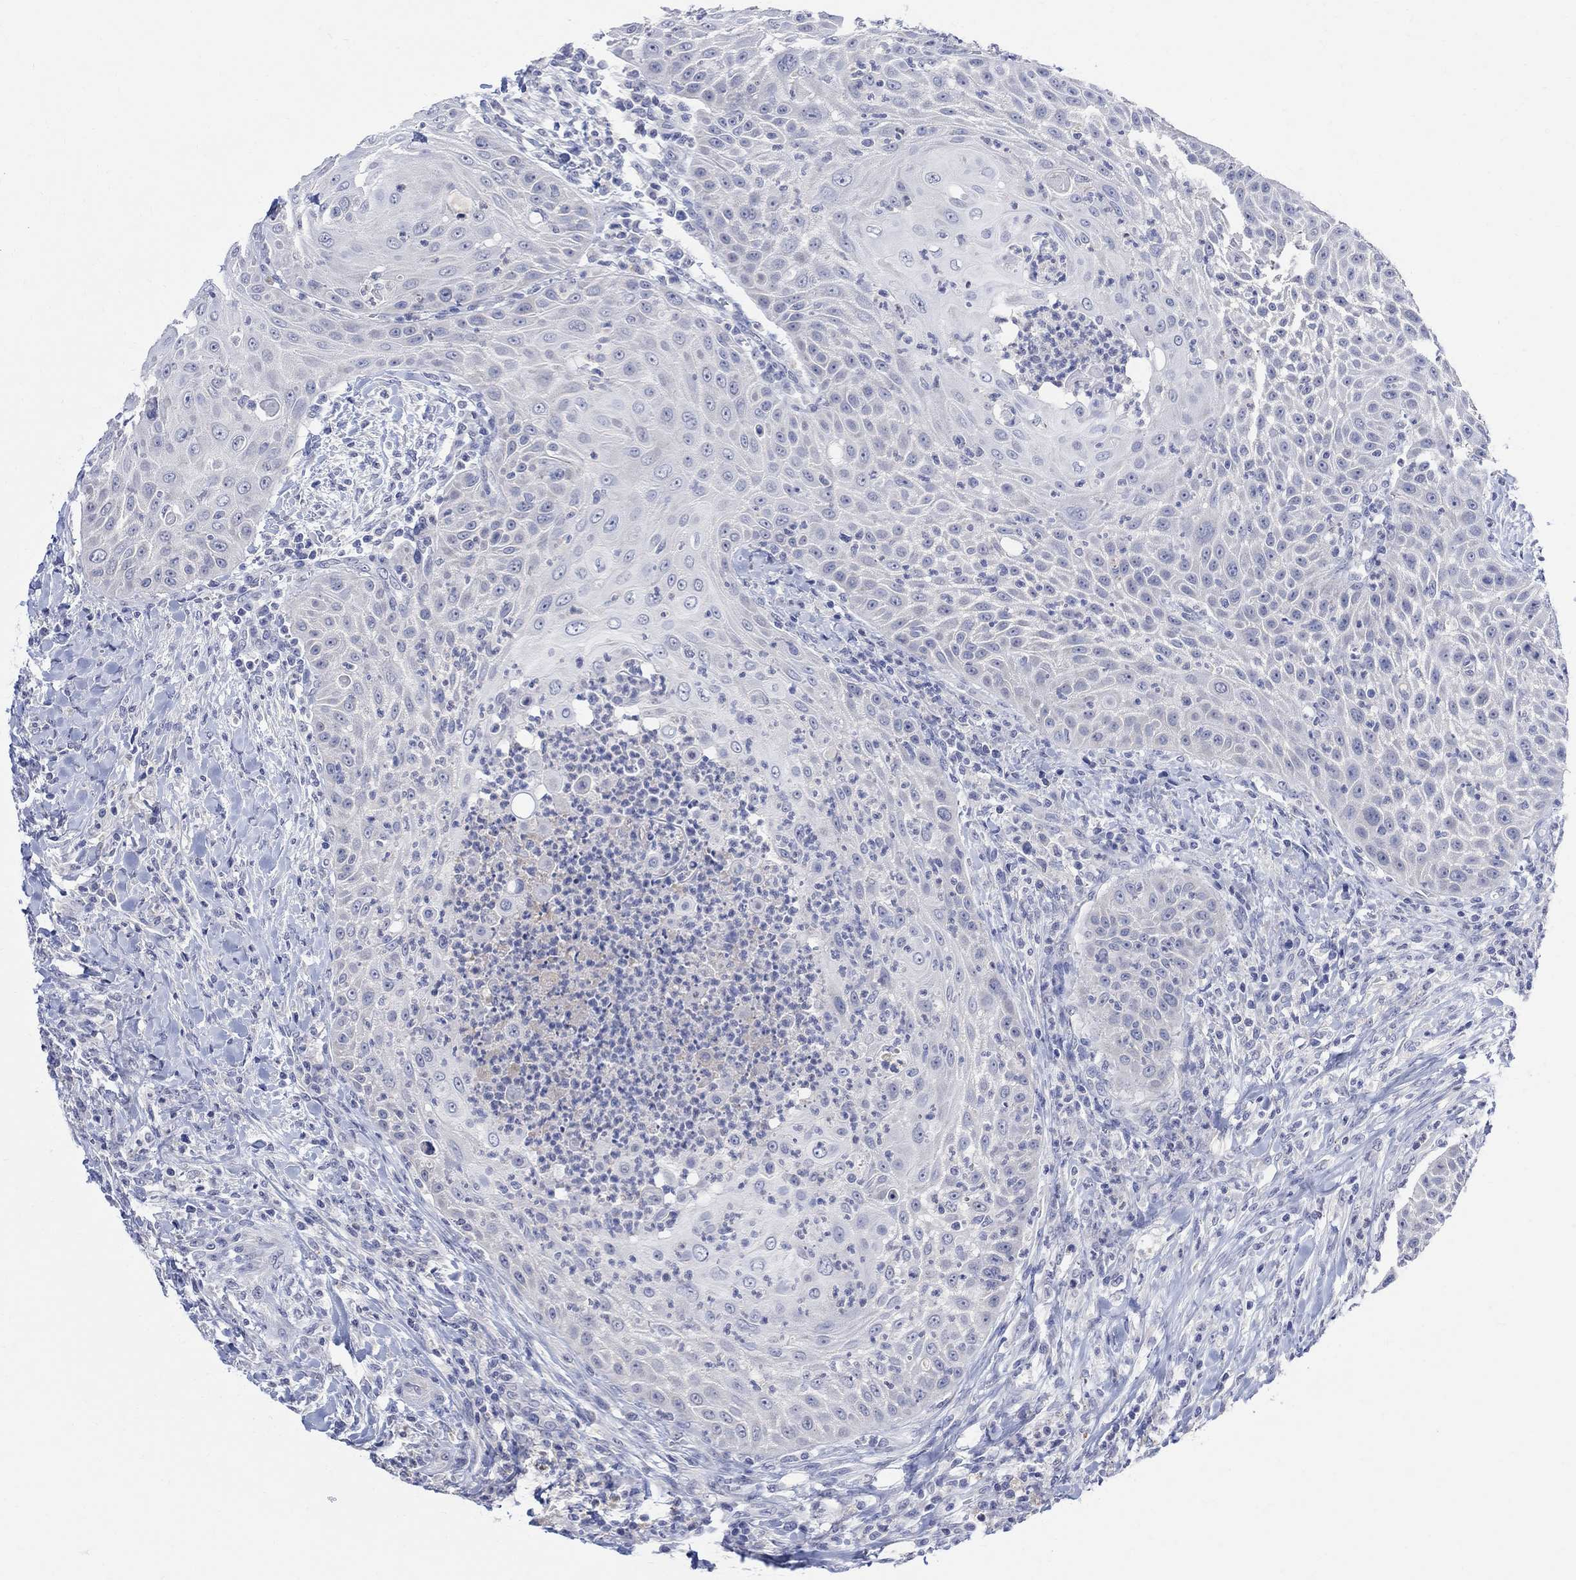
{"staining": {"intensity": "negative", "quantity": "none", "location": "none"}, "tissue": "head and neck cancer", "cell_type": "Tumor cells", "image_type": "cancer", "snomed": [{"axis": "morphology", "description": "Squamous cell carcinoma, NOS"}, {"axis": "topography", "description": "Head-Neck"}], "caption": "The micrograph displays no staining of tumor cells in squamous cell carcinoma (head and neck).", "gene": "FBP2", "patient": {"sex": "male", "age": 69}}